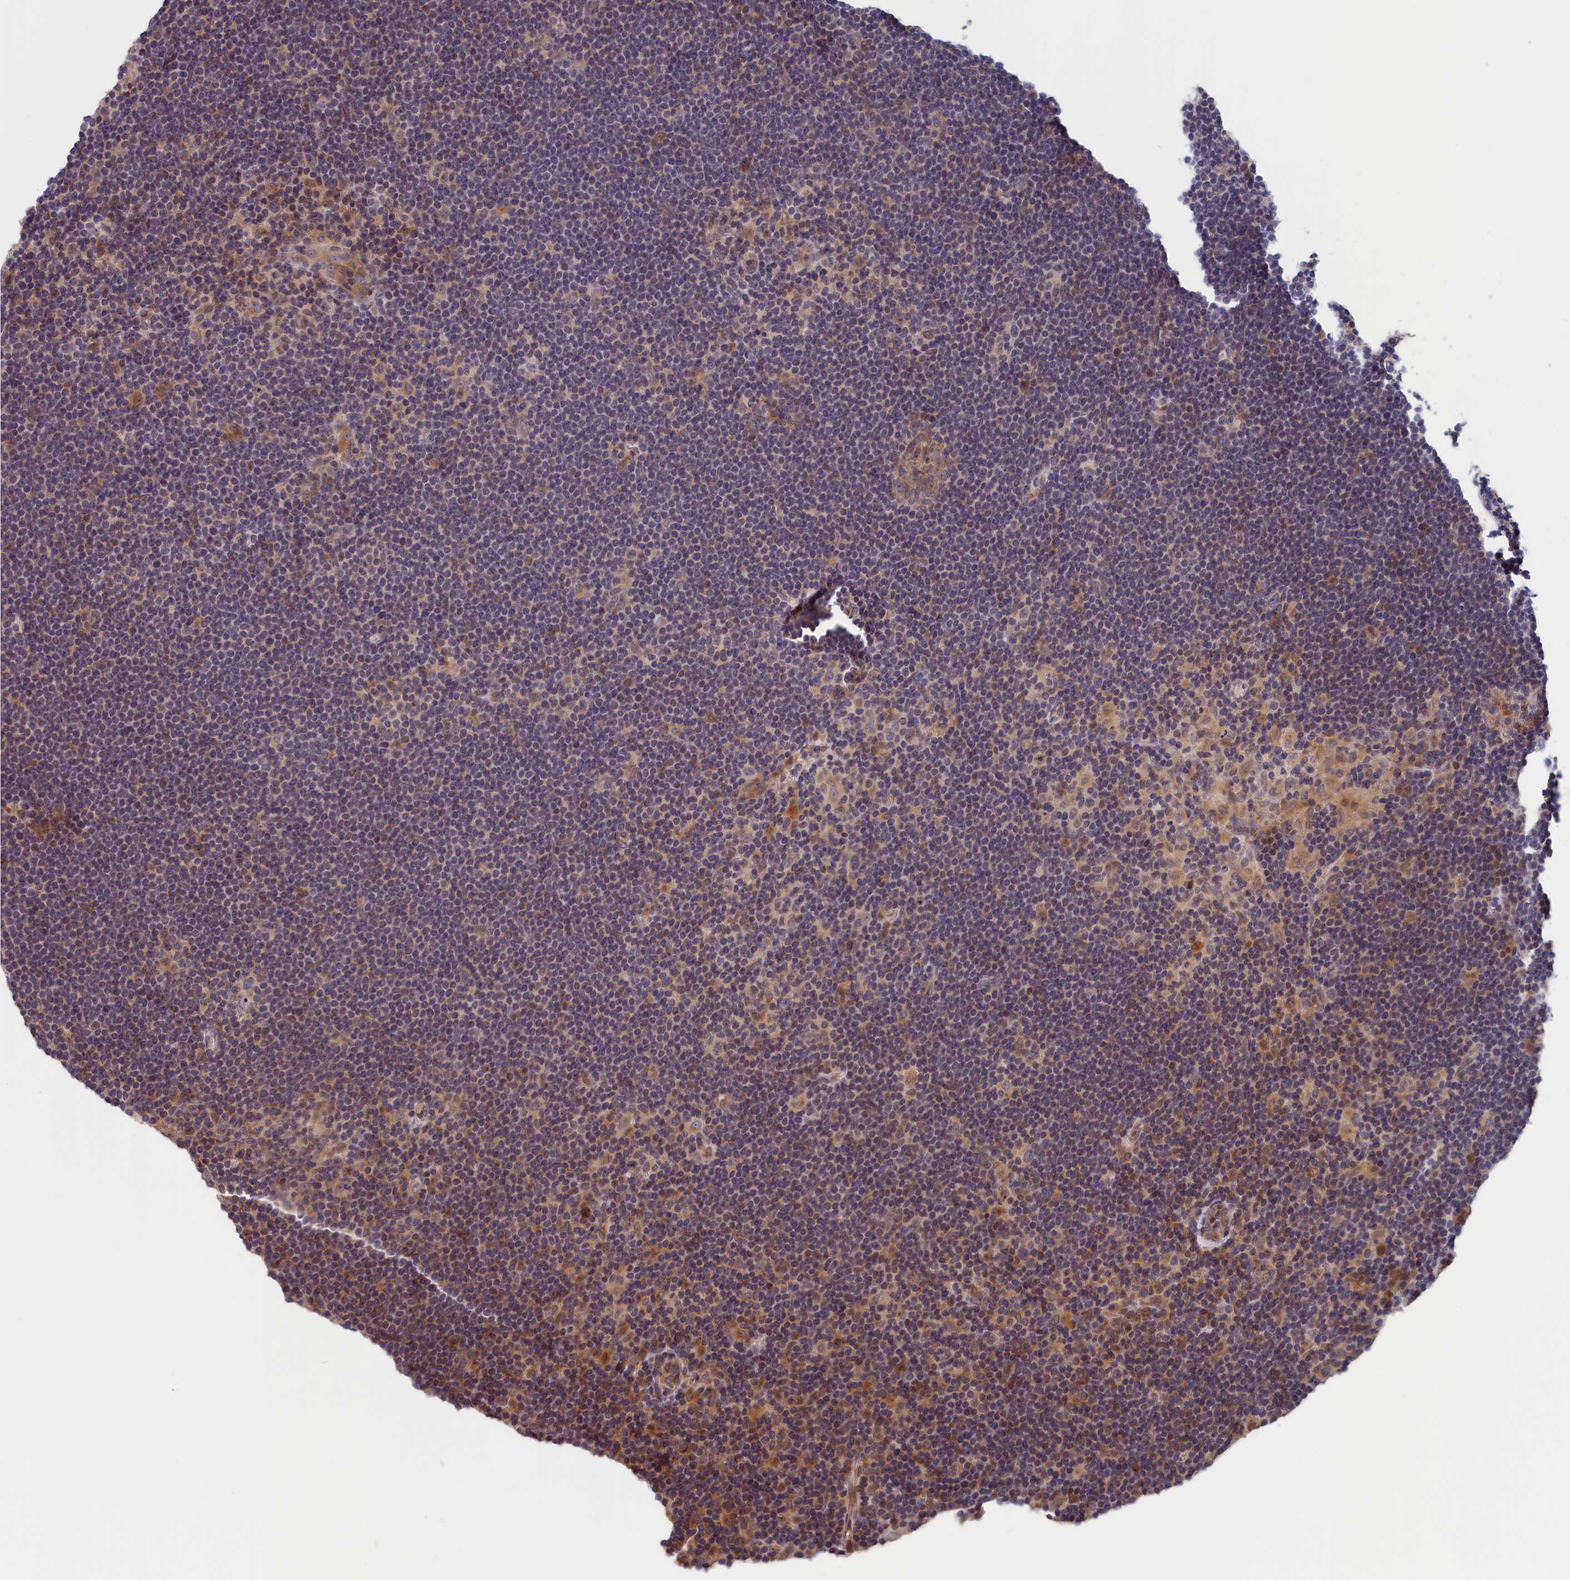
{"staining": {"intensity": "weak", "quantity": "<25%", "location": "cytoplasmic/membranous"}, "tissue": "lymphoma", "cell_type": "Tumor cells", "image_type": "cancer", "snomed": [{"axis": "morphology", "description": "Hodgkin's disease, NOS"}, {"axis": "topography", "description": "Lymph node"}], "caption": "Tumor cells are negative for brown protein staining in Hodgkin's disease.", "gene": "TMEM116", "patient": {"sex": "female", "age": 57}}